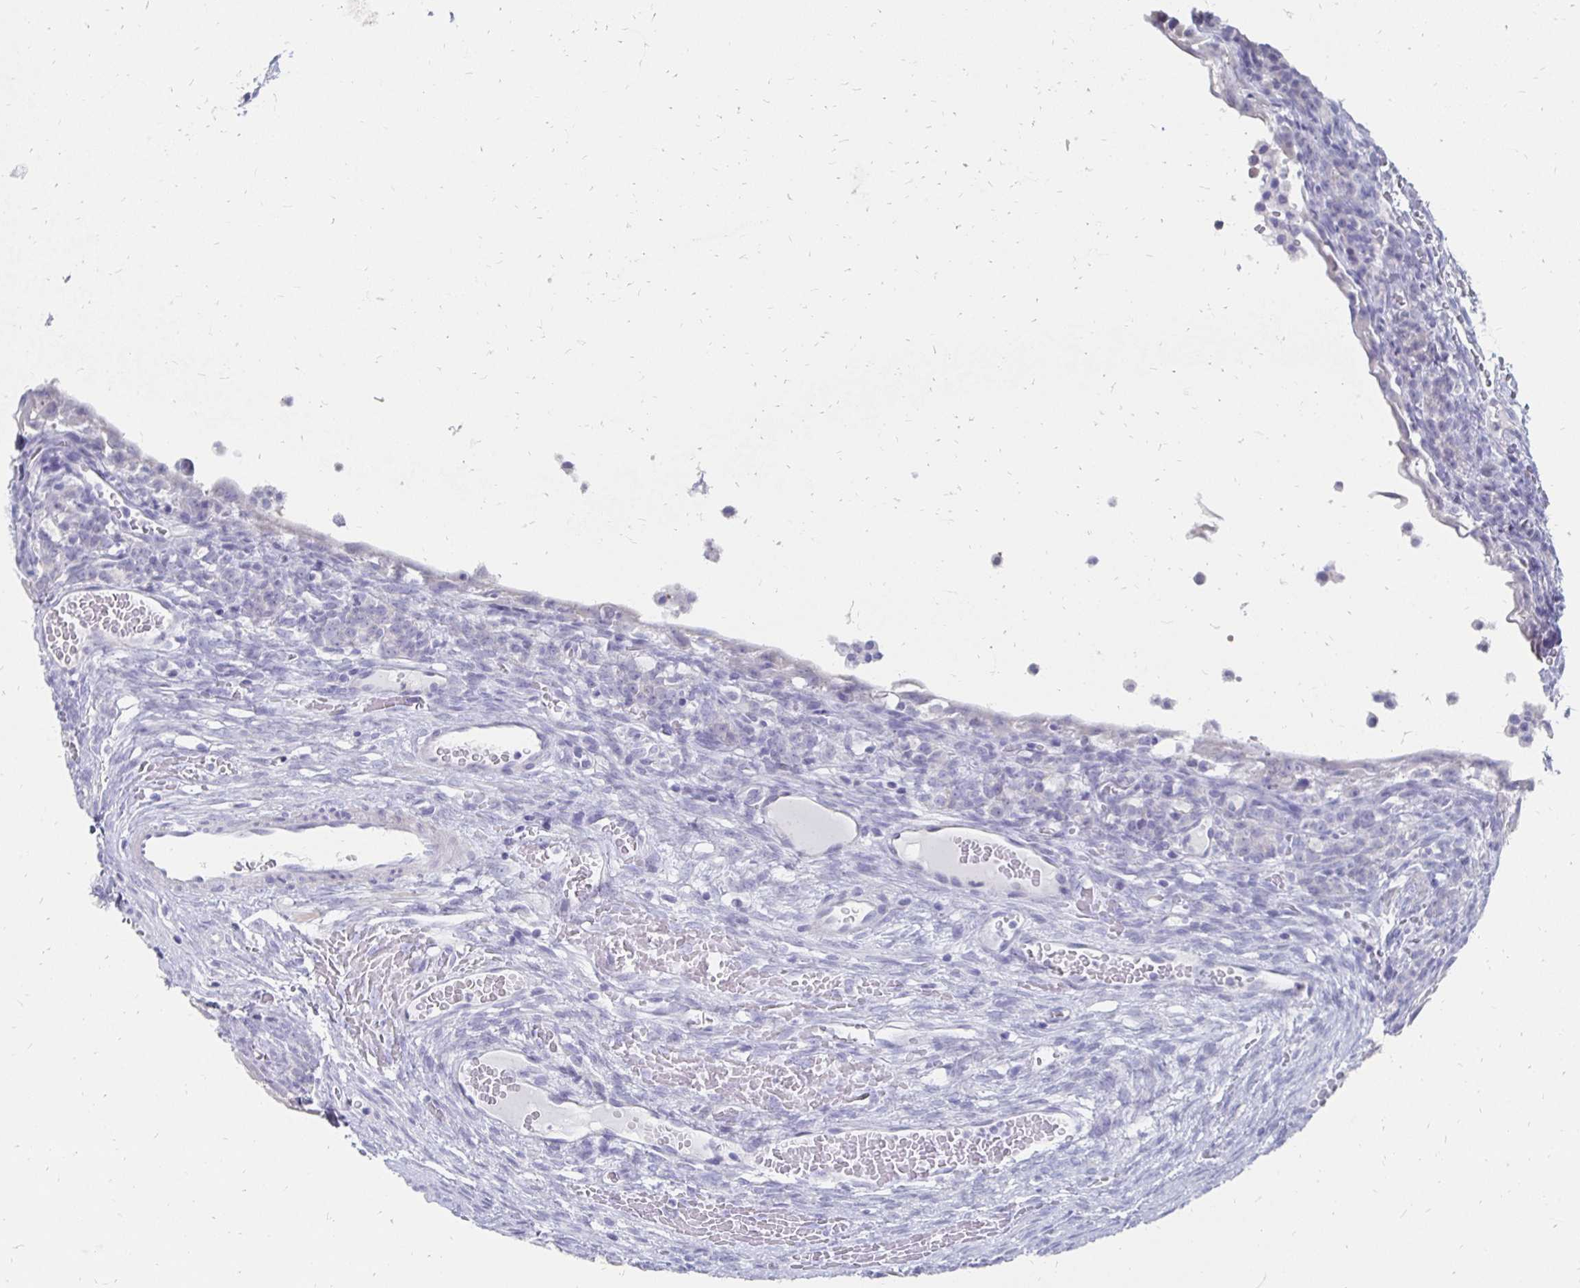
{"staining": {"intensity": "negative", "quantity": "none", "location": "none"}, "tissue": "ovary", "cell_type": "Follicle cells", "image_type": "normal", "snomed": [{"axis": "morphology", "description": "Normal tissue, NOS"}, {"axis": "topography", "description": "Ovary"}], "caption": "A high-resolution micrograph shows IHC staining of unremarkable ovary, which demonstrates no significant positivity in follicle cells.", "gene": "SYCP3", "patient": {"sex": "female", "age": 34}}